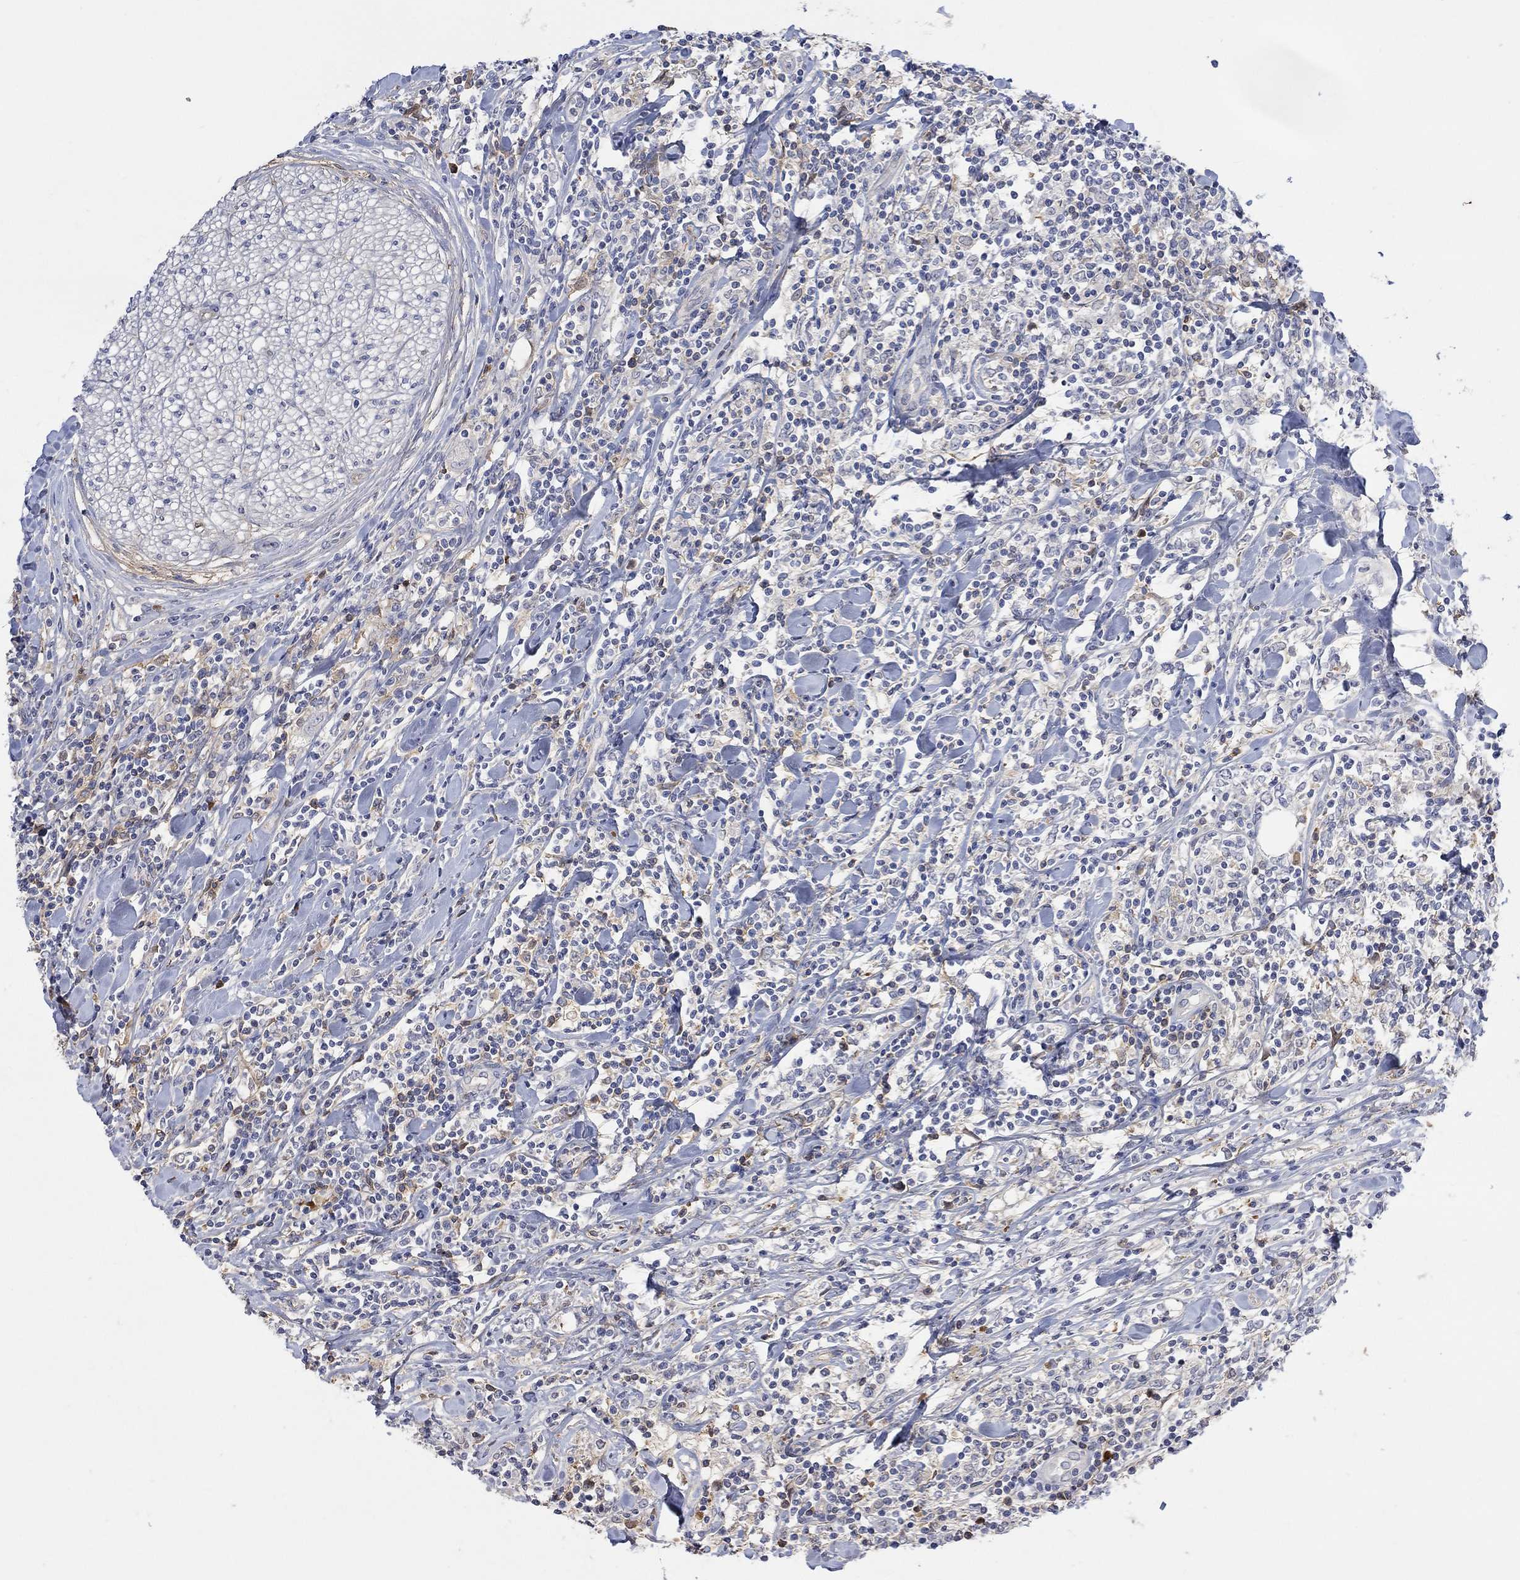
{"staining": {"intensity": "negative", "quantity": "none", "location": "none"}, "tissue": "lymphoma", "cell_type": "Tumor cells", "image_type": "cancer", "snomed": [{"axis": "morphology", "description": "Malignant lymphoma, non-Hodgkin's type, High grade"}, {"axis": "topography", "description": "Lymph node"}], "caption": "Immunohistochemistry (IHC) micrograph of lymphoma stained for a protein (brown), which reveals no expression in tumor cells.", "gene": "MSTN", "patient": {"sex": "female", "age": 84}}